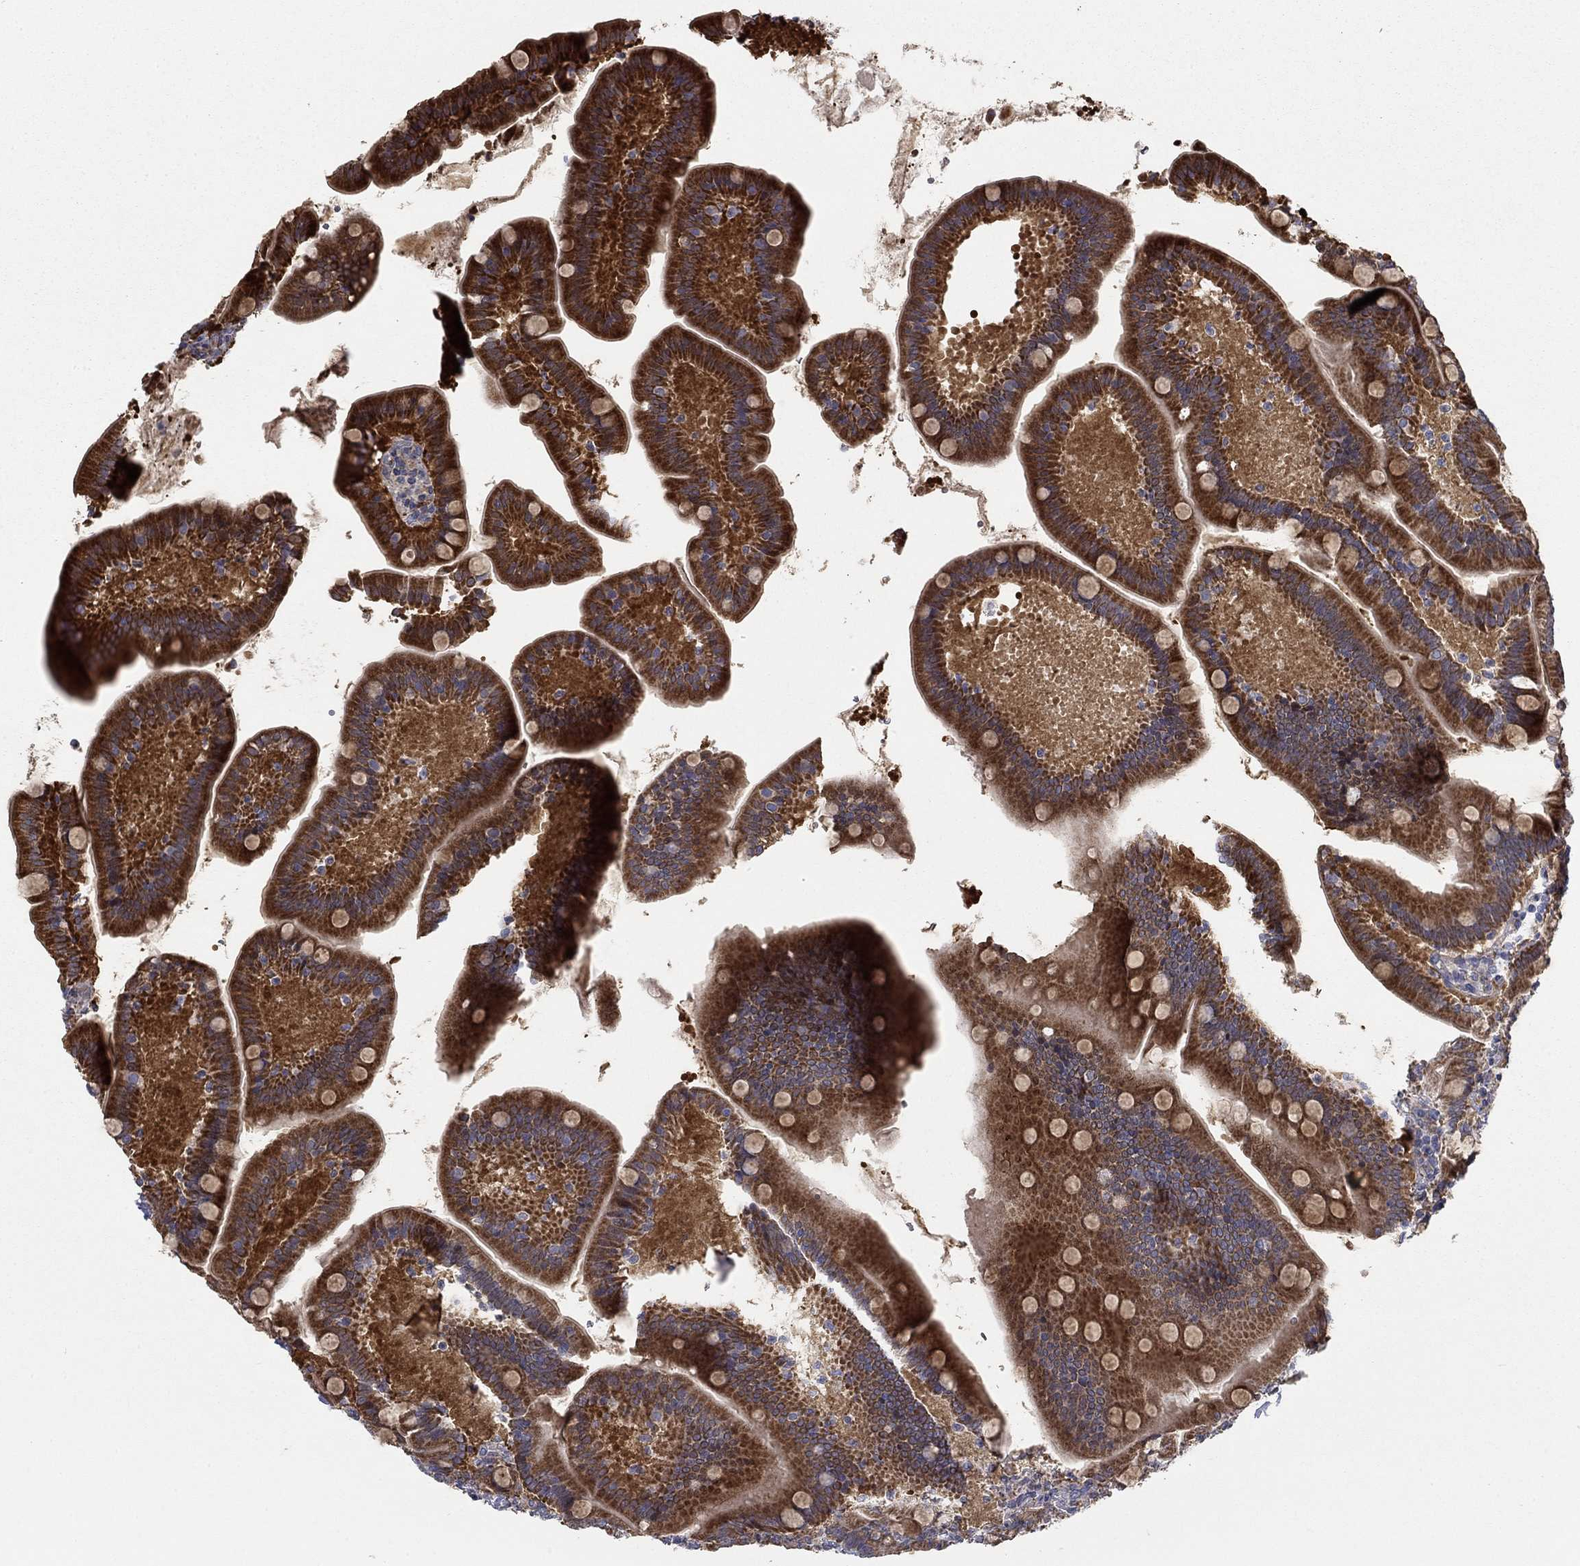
{"staining": {"intensity": "strong", "quantity": ">75%", "location": "cytoplasmic/membranous"}, "tissue": "small intestine", "cell_type": "Glandular cells", "image_type": "normal", "snomed": [{"axis": "morphology", "description": "Normal tissue, NOS"}, {"axis": "topography", "description": "Small intestine"}], "caption": "This is an image of immunohistochemistry staining of normal small intestine, which shows strong positivity in the cytoplasmic/membranous of glandular cells.", "gene": "MMAA", "patient": {"sex": "male", "age": 66}}